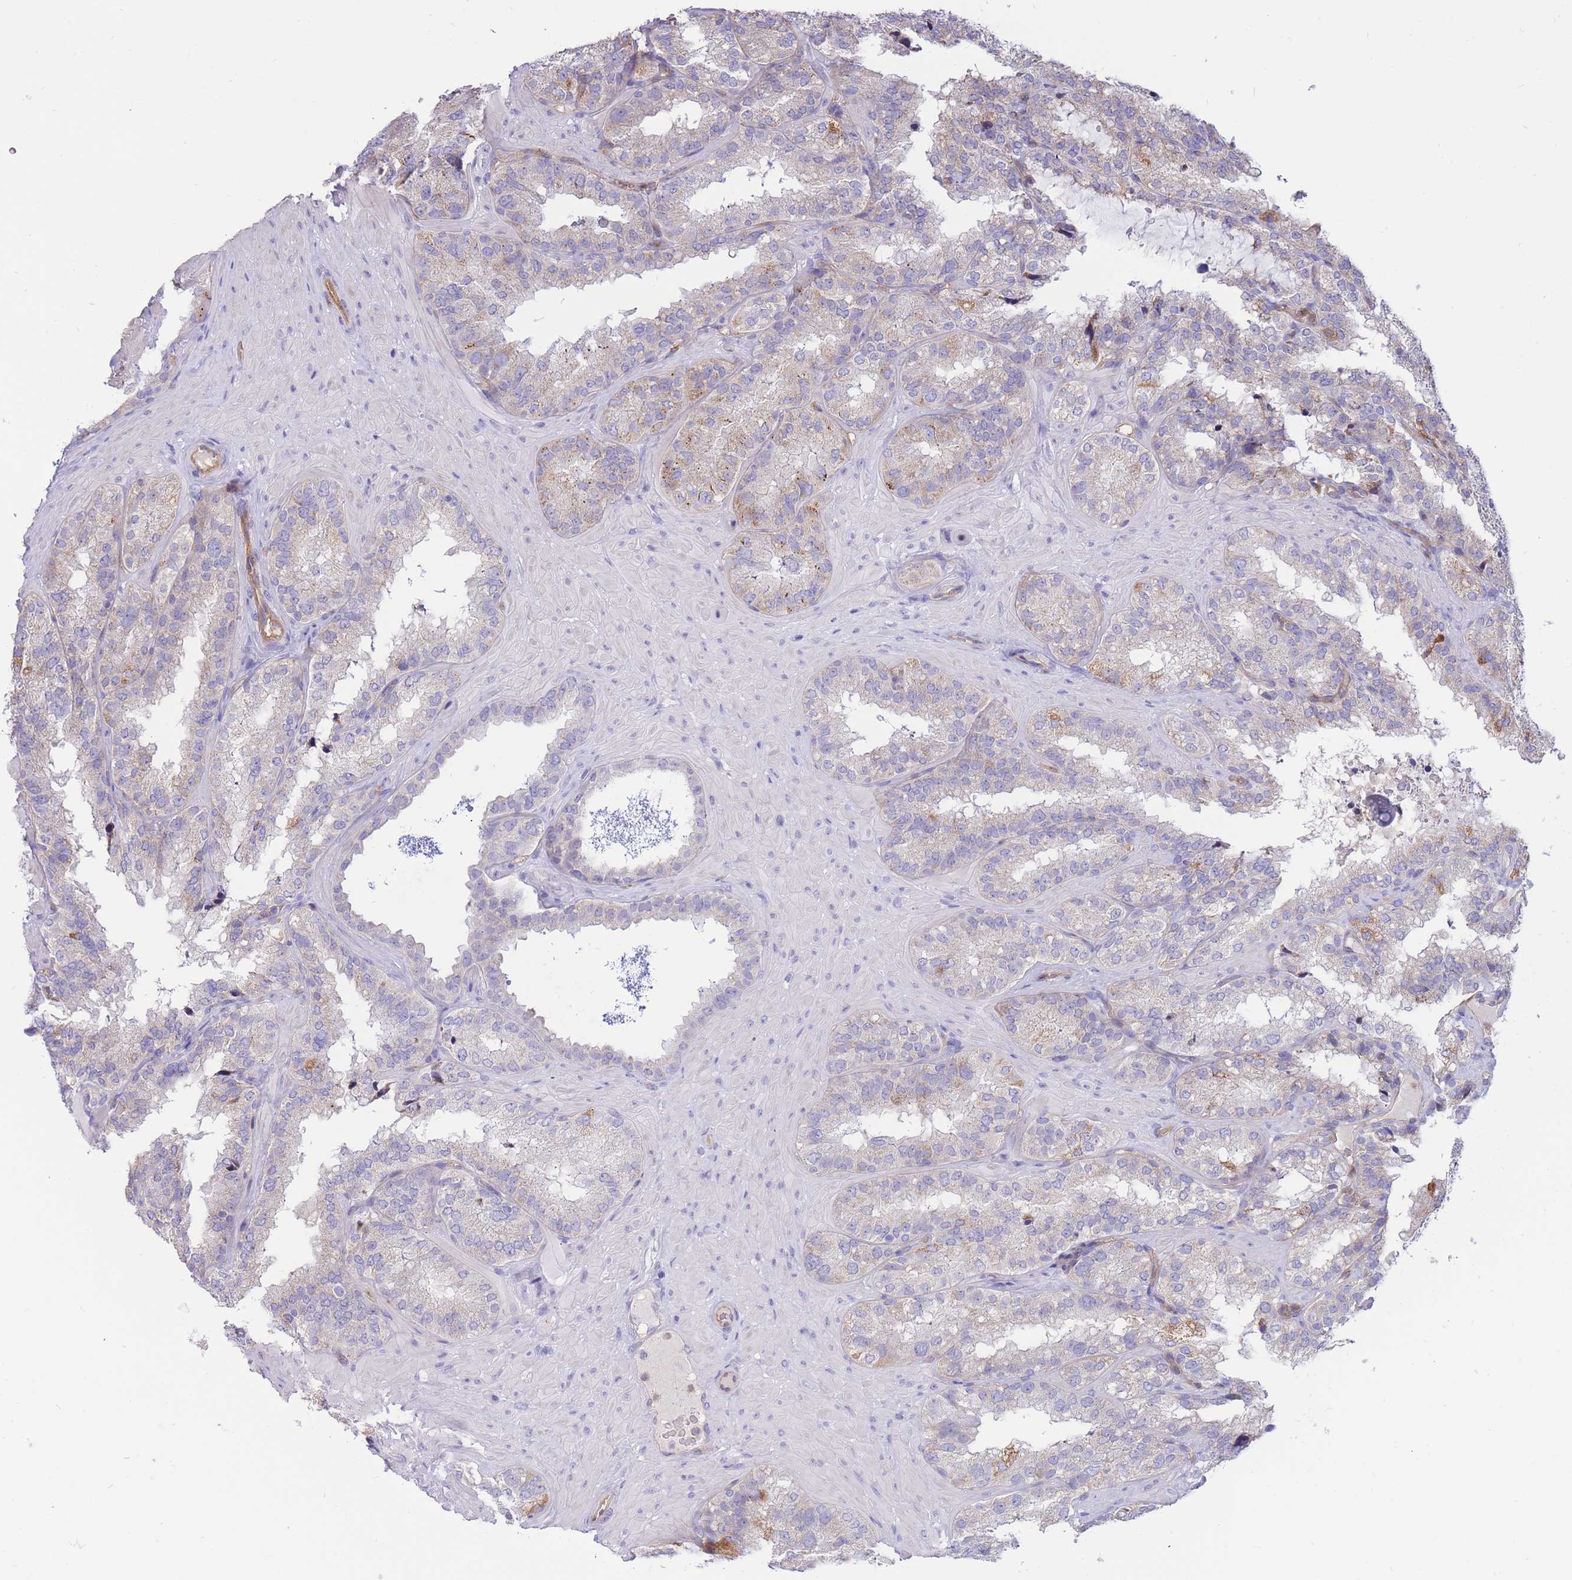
{"staining": {"intensity": "weak", "quantity": "<25%", "location": "cytoplasmic/membranous"}, "tissue": "seminal vesicle", "cell_type": "Glandular cells", "image_type": "normal", "snomed": [{"axis": "morphology", "description": "Normal tissue, NOS"}, {"axis": "topography", "description": "Seminal veicle"}], "caption": "Image shows no protein positivity in glandular cells of benign seminal vesicle. (Stains: DAB immunohistochemistry with hematoxylin counter stain, Microscopy: brightfield microscopy at high magnification).", "gene": "SULT1A1", "patient": {"sex": "male", "age": 58}}